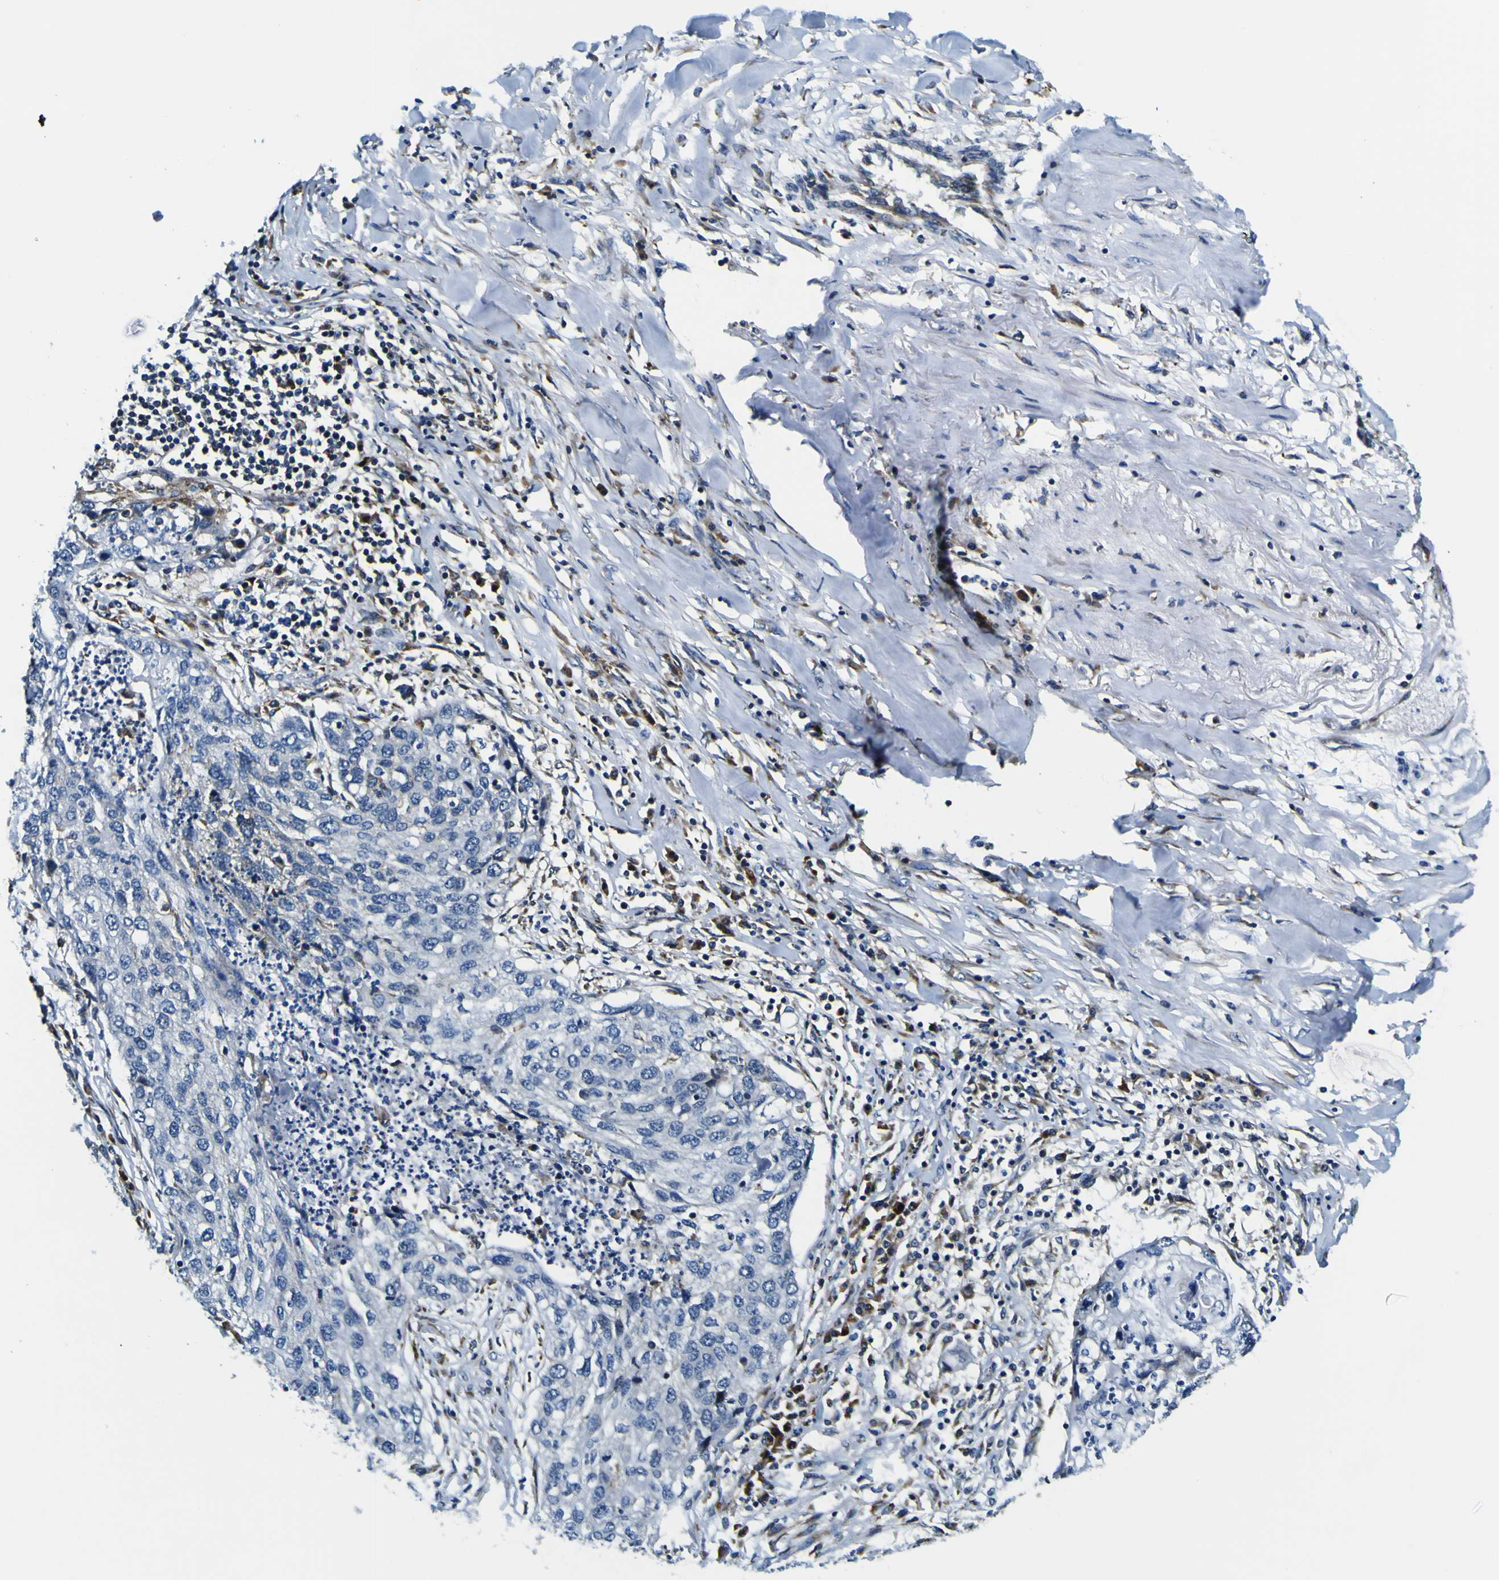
{"staining": {"intensity": "negative", "quantity": "none", "location": "none"}, "tissue": "lung cancer", "cell_type": "Tumor cells", "image_type": "cancer", "snomed": [{"axis": "morphology", "description": "Squamous cell carcinoma, NOS"}, {"axis": "topography", "description": "Lung"}], "caption": "High power microscopy image of an IHC micrograph of lung squamous cell carcinoma, revealing no significant positivity in tumor cells.", "gene": "NLRP3", "patient": {"sex": "female", "age": 63}}